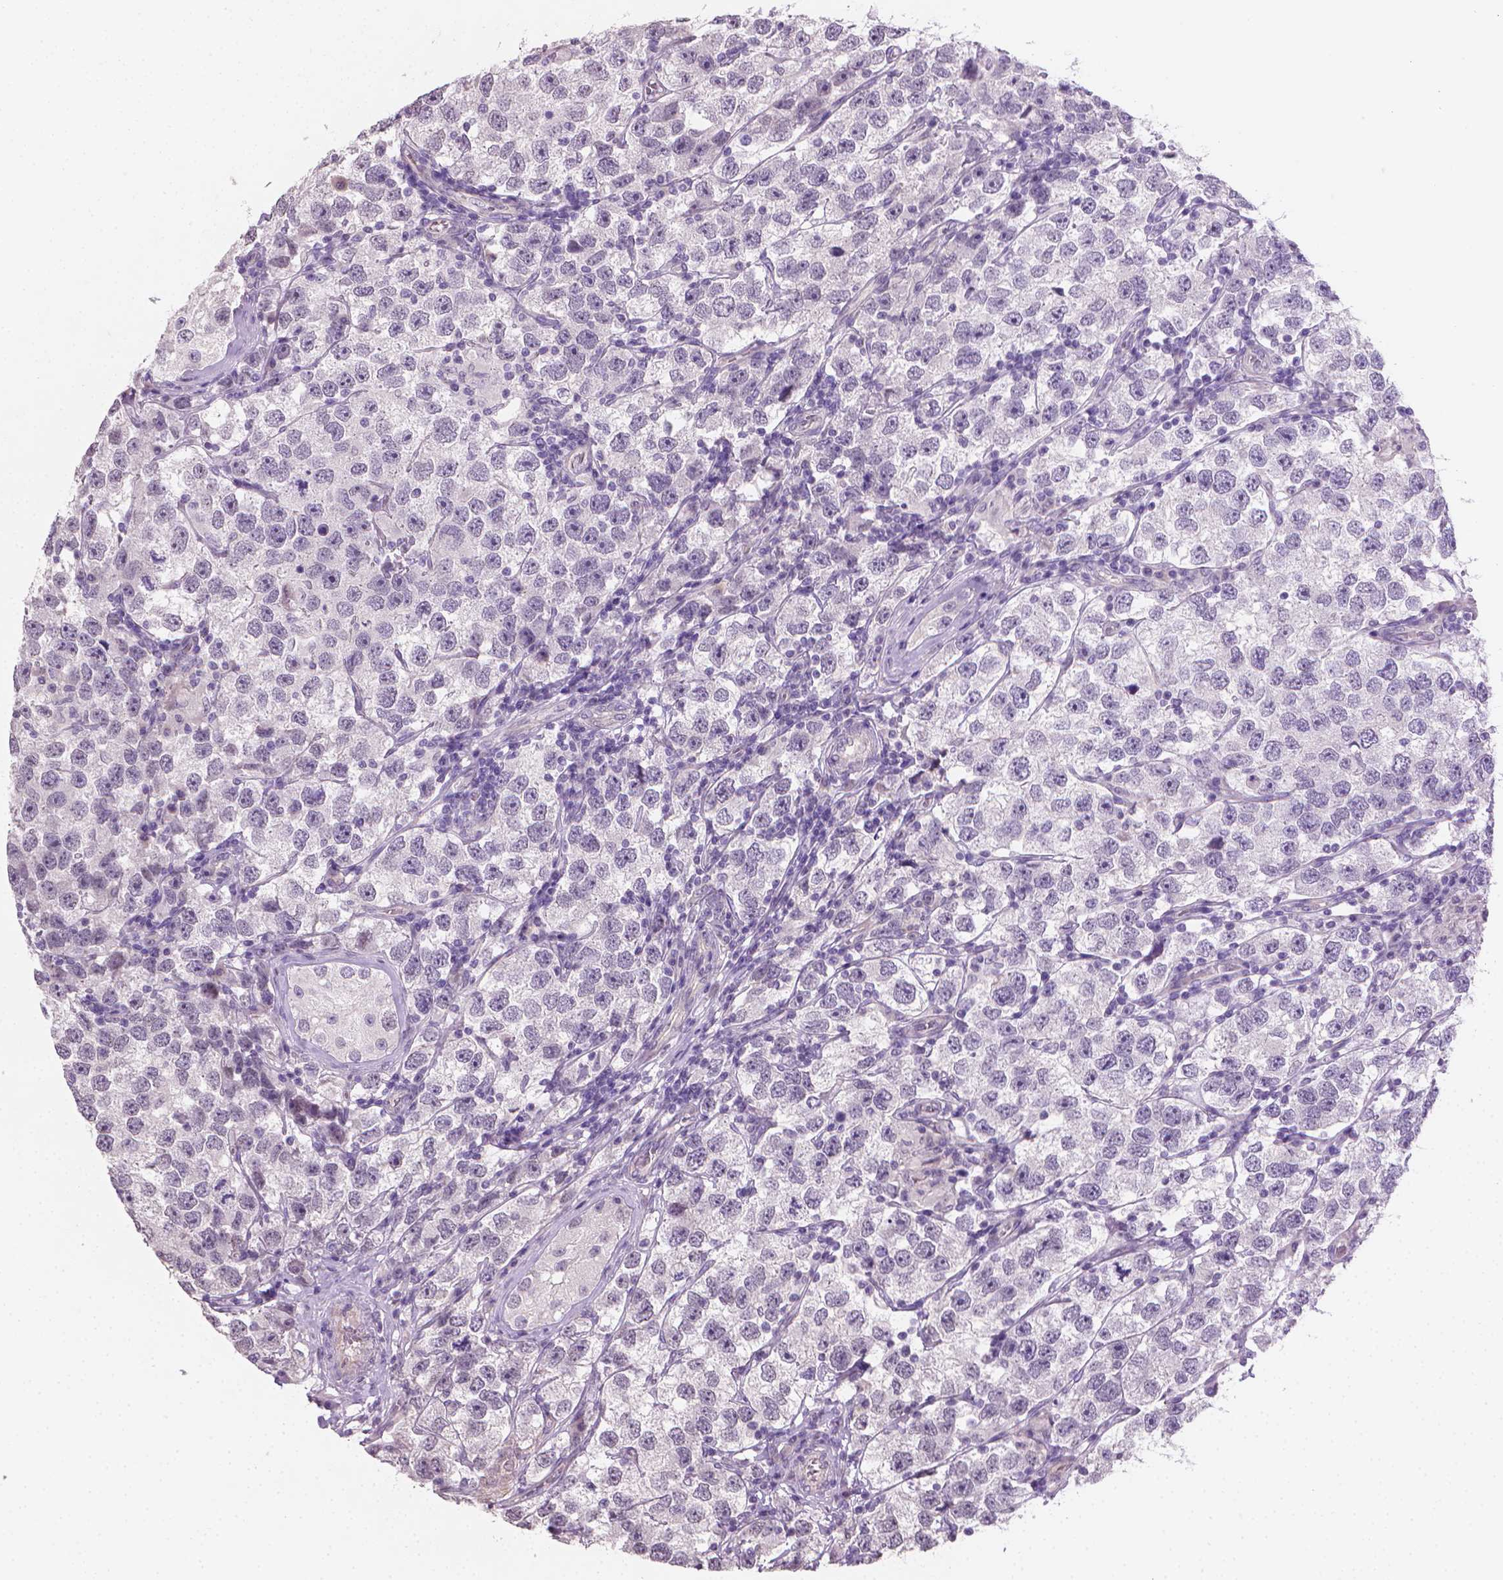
{"staining": {"intensity": "negative", "quantity": "none", "location": "none"}, "tissue": "testis cancer", "cell_type": "Tumor cells", "image_type": "cancer", "snomed": [{"axis": "morphology", "description": "Seminoma, NOS"}, {"axis": "topography", "description": "Testis"}], "caption": "A histopathology image of human testis cancer is negative for staining in tumor cells.", "gene": "CLXN", "patient": {"sex": "male", "age": 26}}